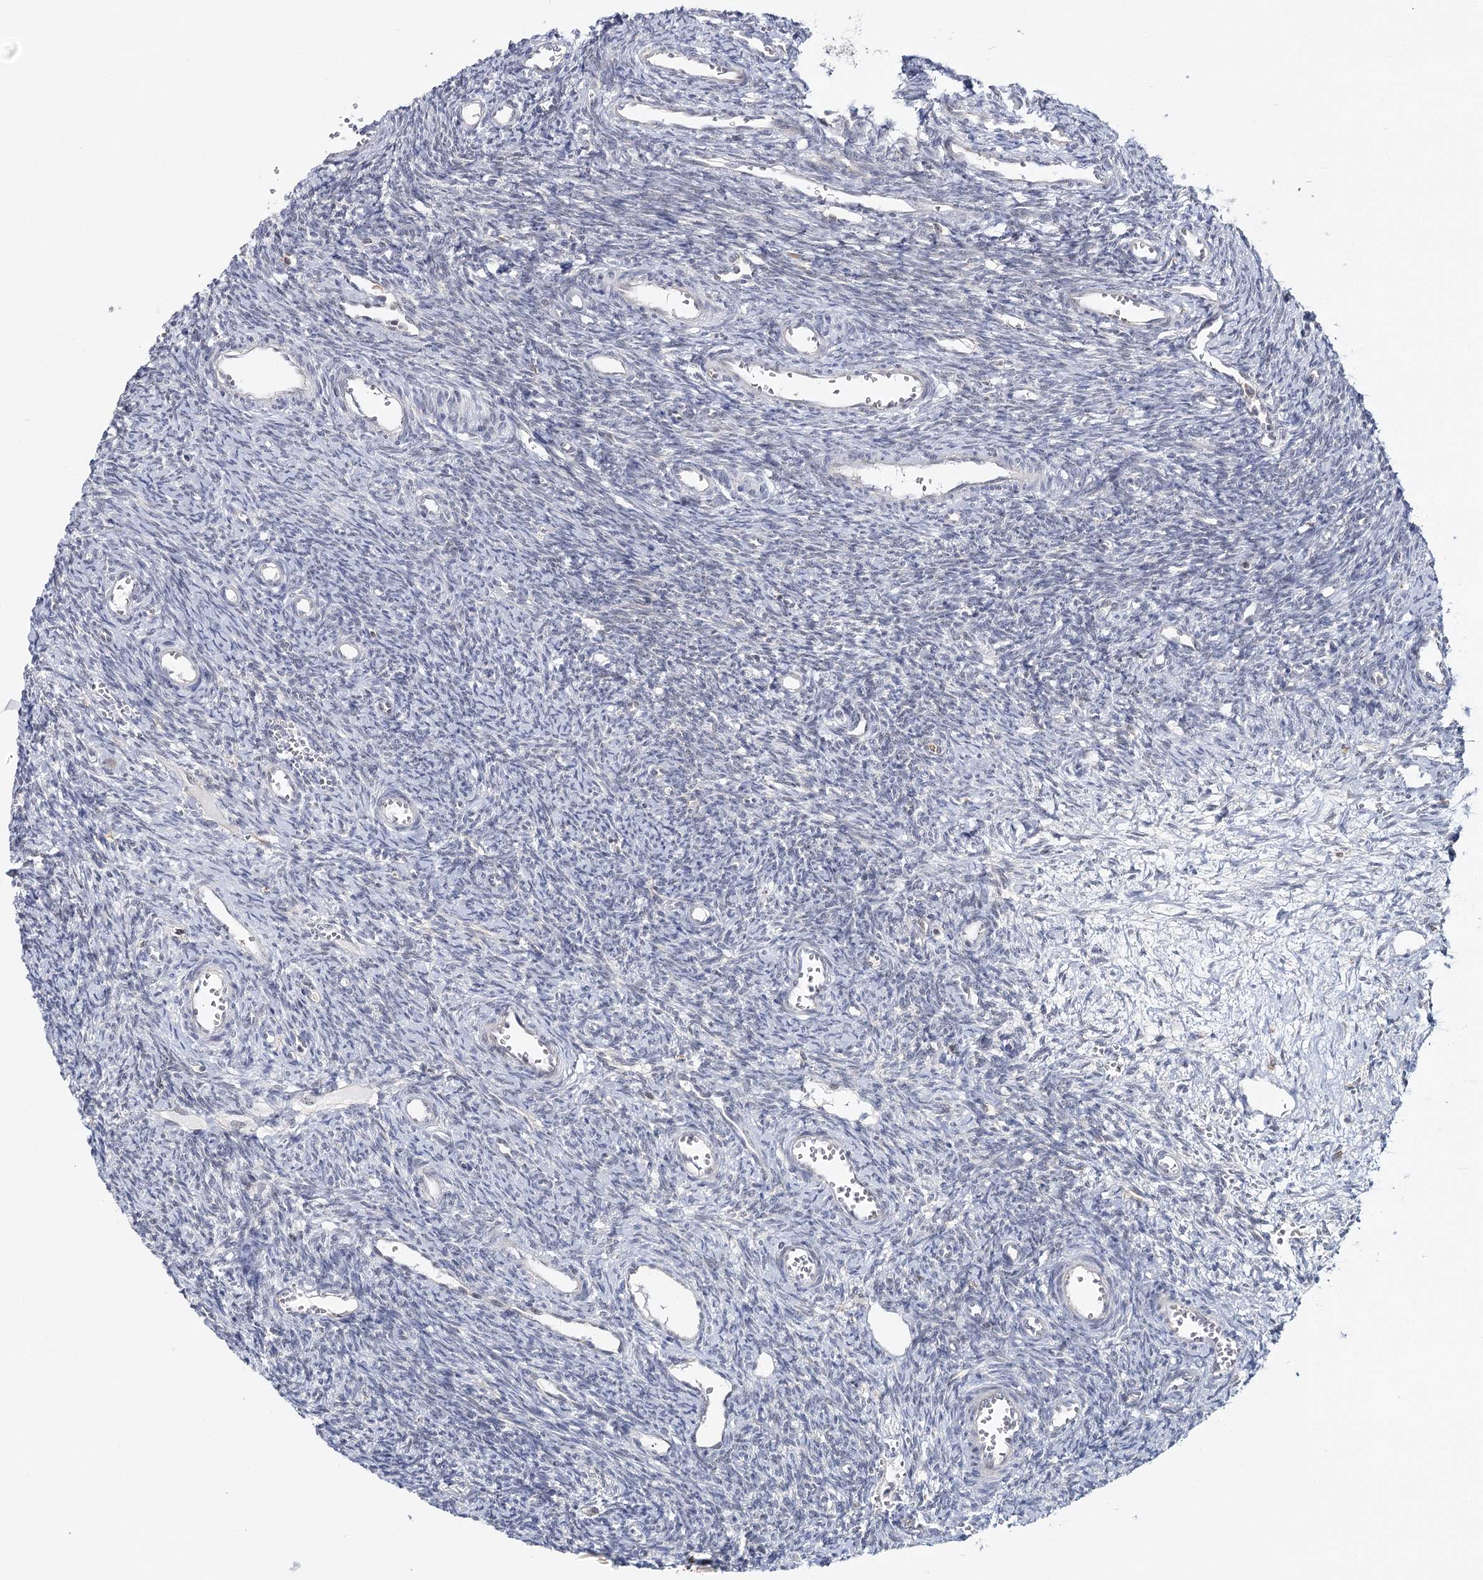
{"staining": {"intensity": "negative", "quantity": "none", "location": "none"}, "tissue": "ovary", "cell_type": "Ovarian stroma cells", "image_type": "normal", "snomed": [{"axis": "morphology", "description": "Normal tissue, NOS"}, {"axis": "topography", "description": "Ovary"}], "caption": "IHC of normal ovary demonstrates no staining in ovarian stroma cells.", "gene": "ZC3H8", "patient": {"sex": "female", "age": 39}}